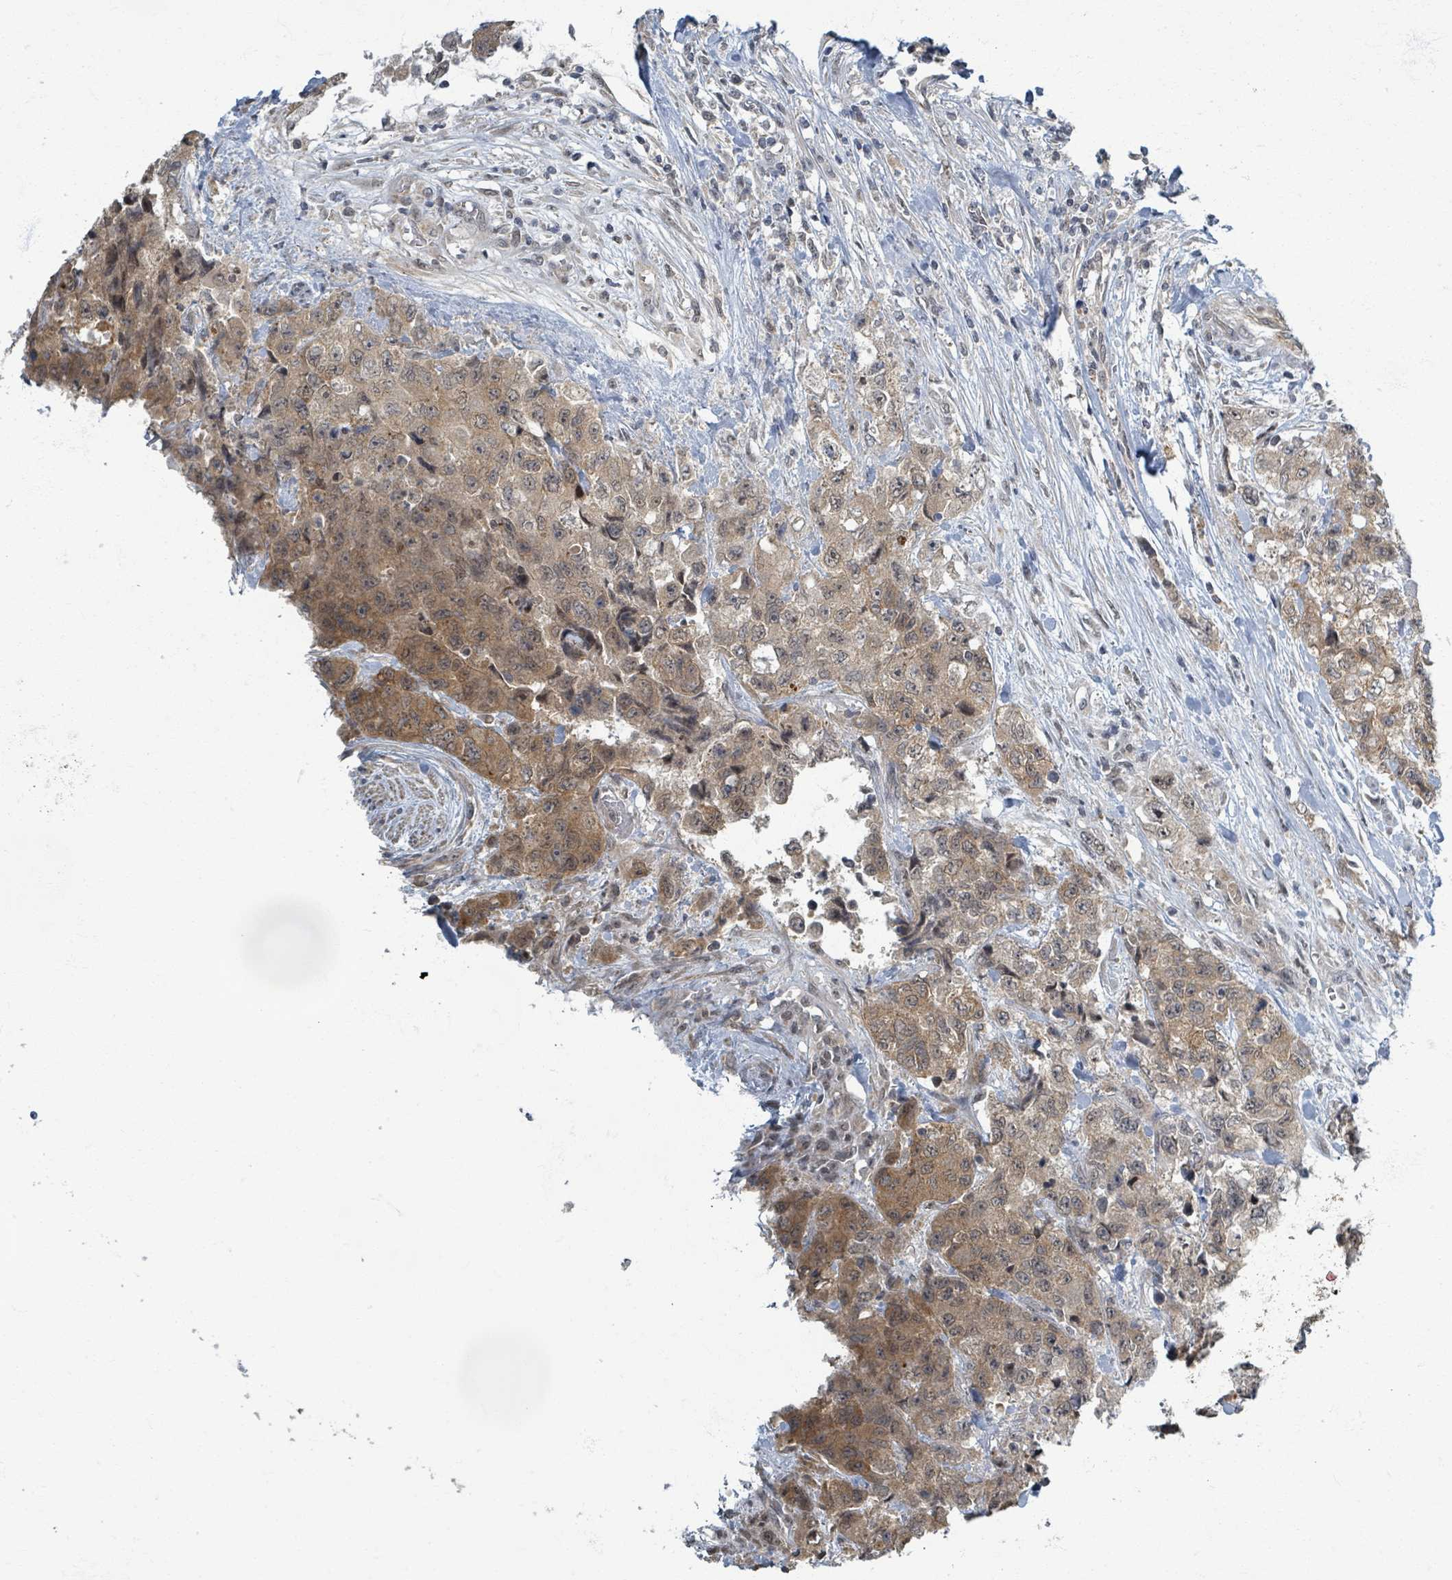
{"staining": {"intensity": "moderate", "quantity": ">75%", "location": "cytoplasmic/membranous"}, "tissue": "urothelial cancer", "cell_type": "Tumor cells", "image_type": "cancer", "snomed": [{"axis": "morphology", "description": "Urothelial carcinoma, High grade"}, {"axis": "topography", "description": "Urinary bladder"}], "caption": "Urothelial cancer stained for a protein reveals moderate cytoplasmic/membranous positivity in tumor cells. The staining was performed using DAB (3,3'-diaminobenzidine), with brown indicating positive protein expression. Nuclei are stained blue with hematoxylin.", "gene": "INTS15", "patient": {"sex": "female", "age": 78}}